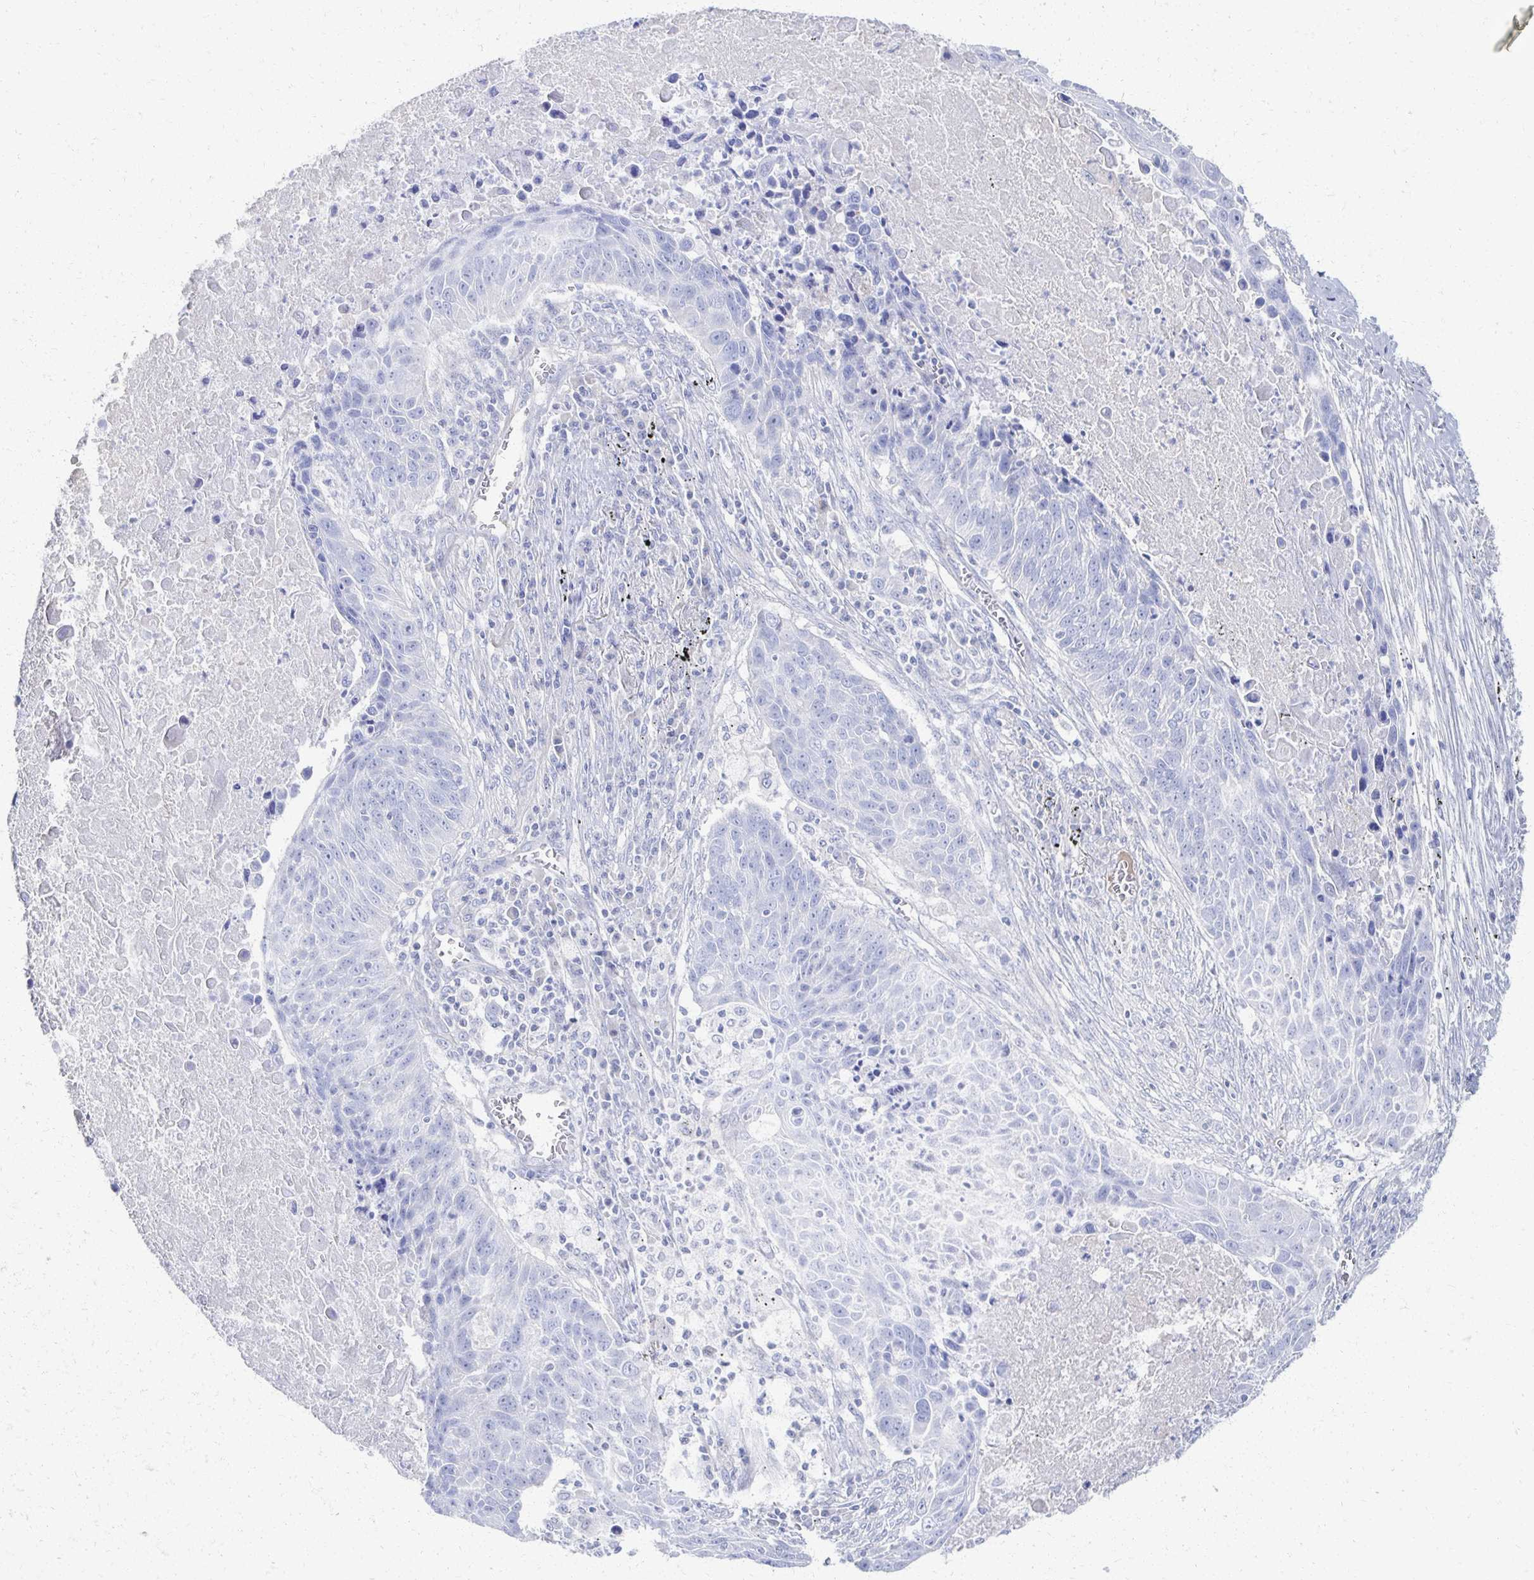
{"staining": {"intensity": "negative", "quantity": "none", "location": "none"}, "tissue": "lung cancer", "cell_type": "Tumor cells", "image_type": "cancer", "snomed": [{"axis": "morphology", "description": "Squamous cell carcinoma, NOS"}, {"axis": "topography", "description": "Lung"}], "caption": "IHC micrograph of neoplastic tissue: lung squamous cell carcinoma stained with DAB displays no significant protein expression in tumor cells.", "gene": "PRR20A", "patient": {"sex": "male", "age": 78}}